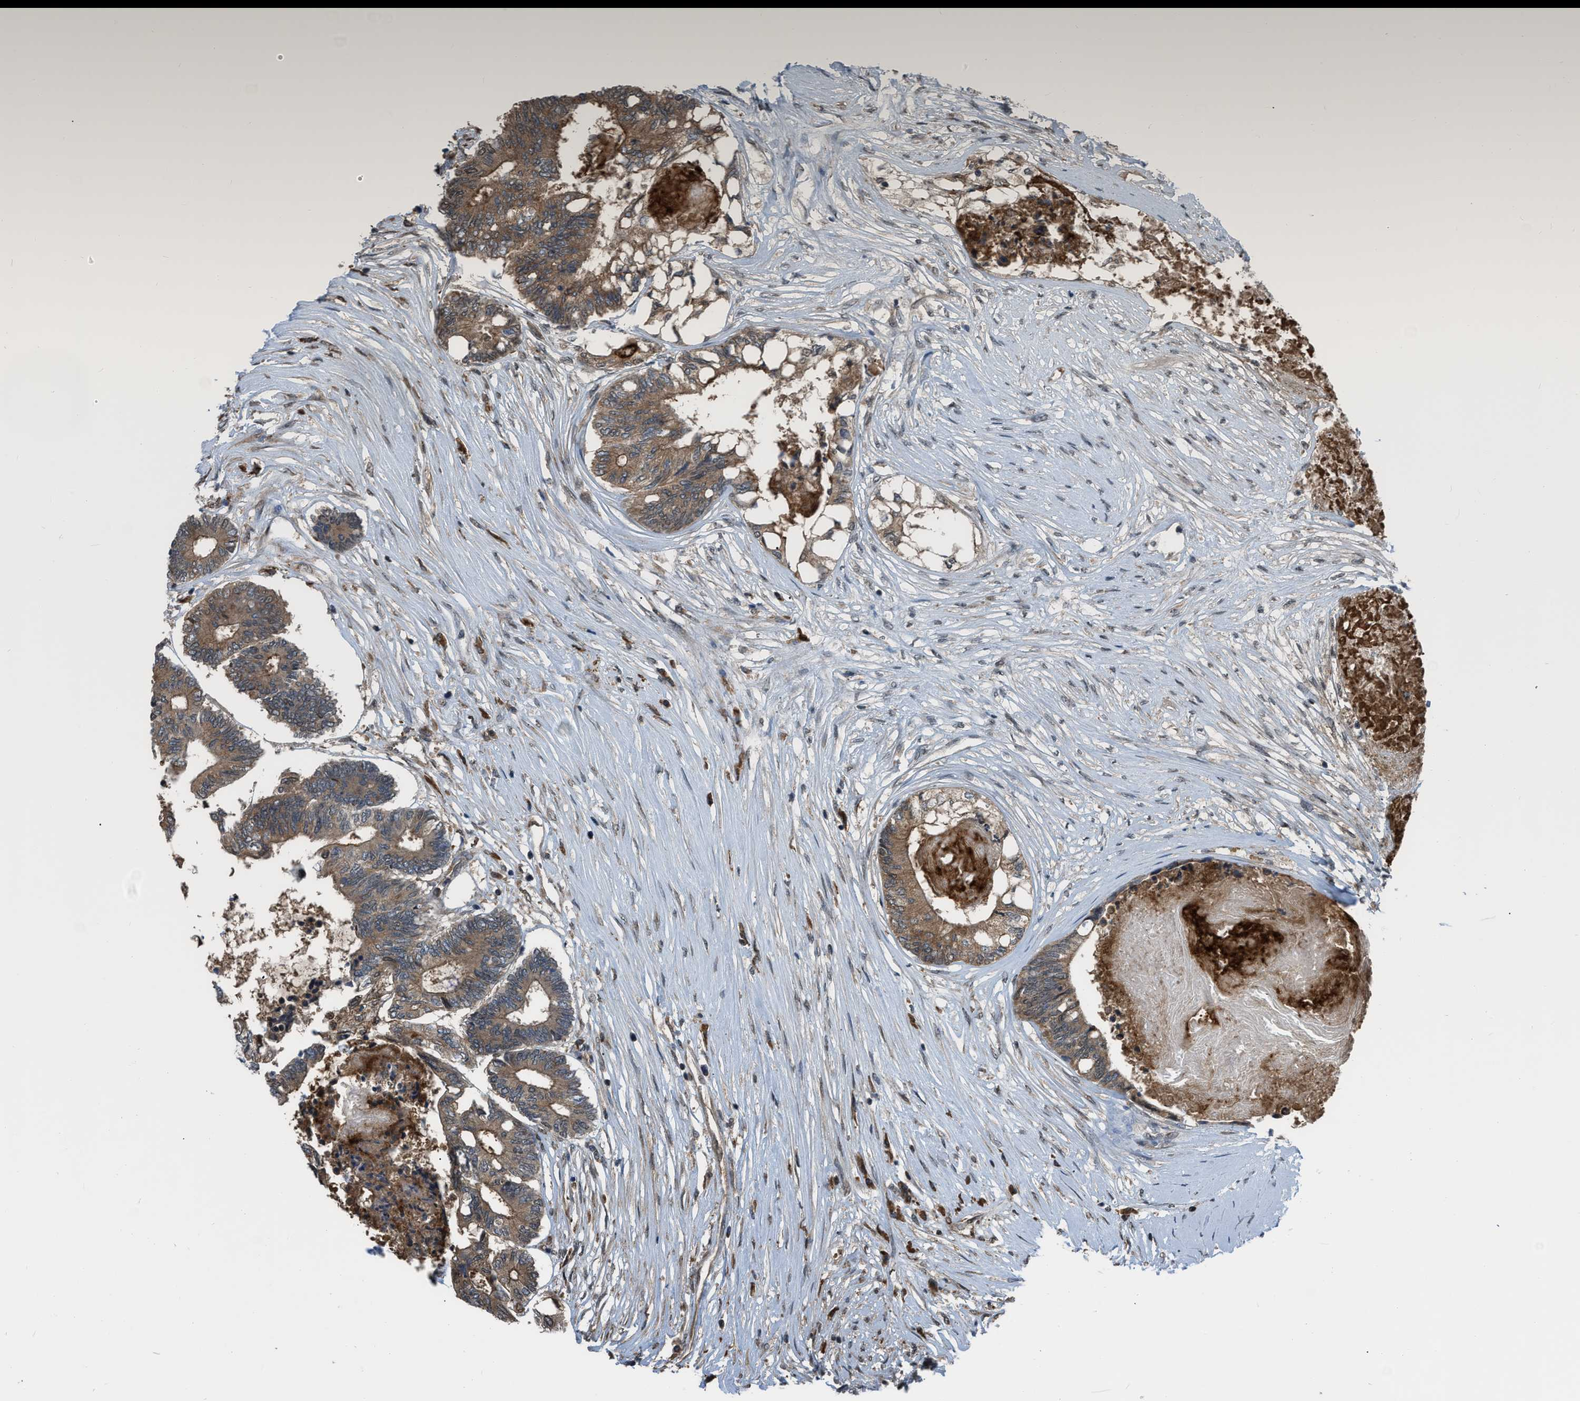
{"staining": {"intensity": "moderate", "quantity": ">75%", "location": "cytoplasmic/membranous"}, "tissue": "colorectal cancer", "cell_type": "Tumor cells", "image_type": "cancer", "snomed": [{"axis": "morphology", "description": "Adenocarcinoma, NOS"}, {"axis": "topography", "description": "Rectum"}], "caption": "Immunohistochemical staining of human adenocarcinoma (colorectal) demonstrates moderate cytoplasmic/membranous protein staining in about >75% of tumor cells. (IHC, brightfield microscopy, high magnification).", "gene": "BCL7C", "patient": {"sex": "male", "age": 63}}